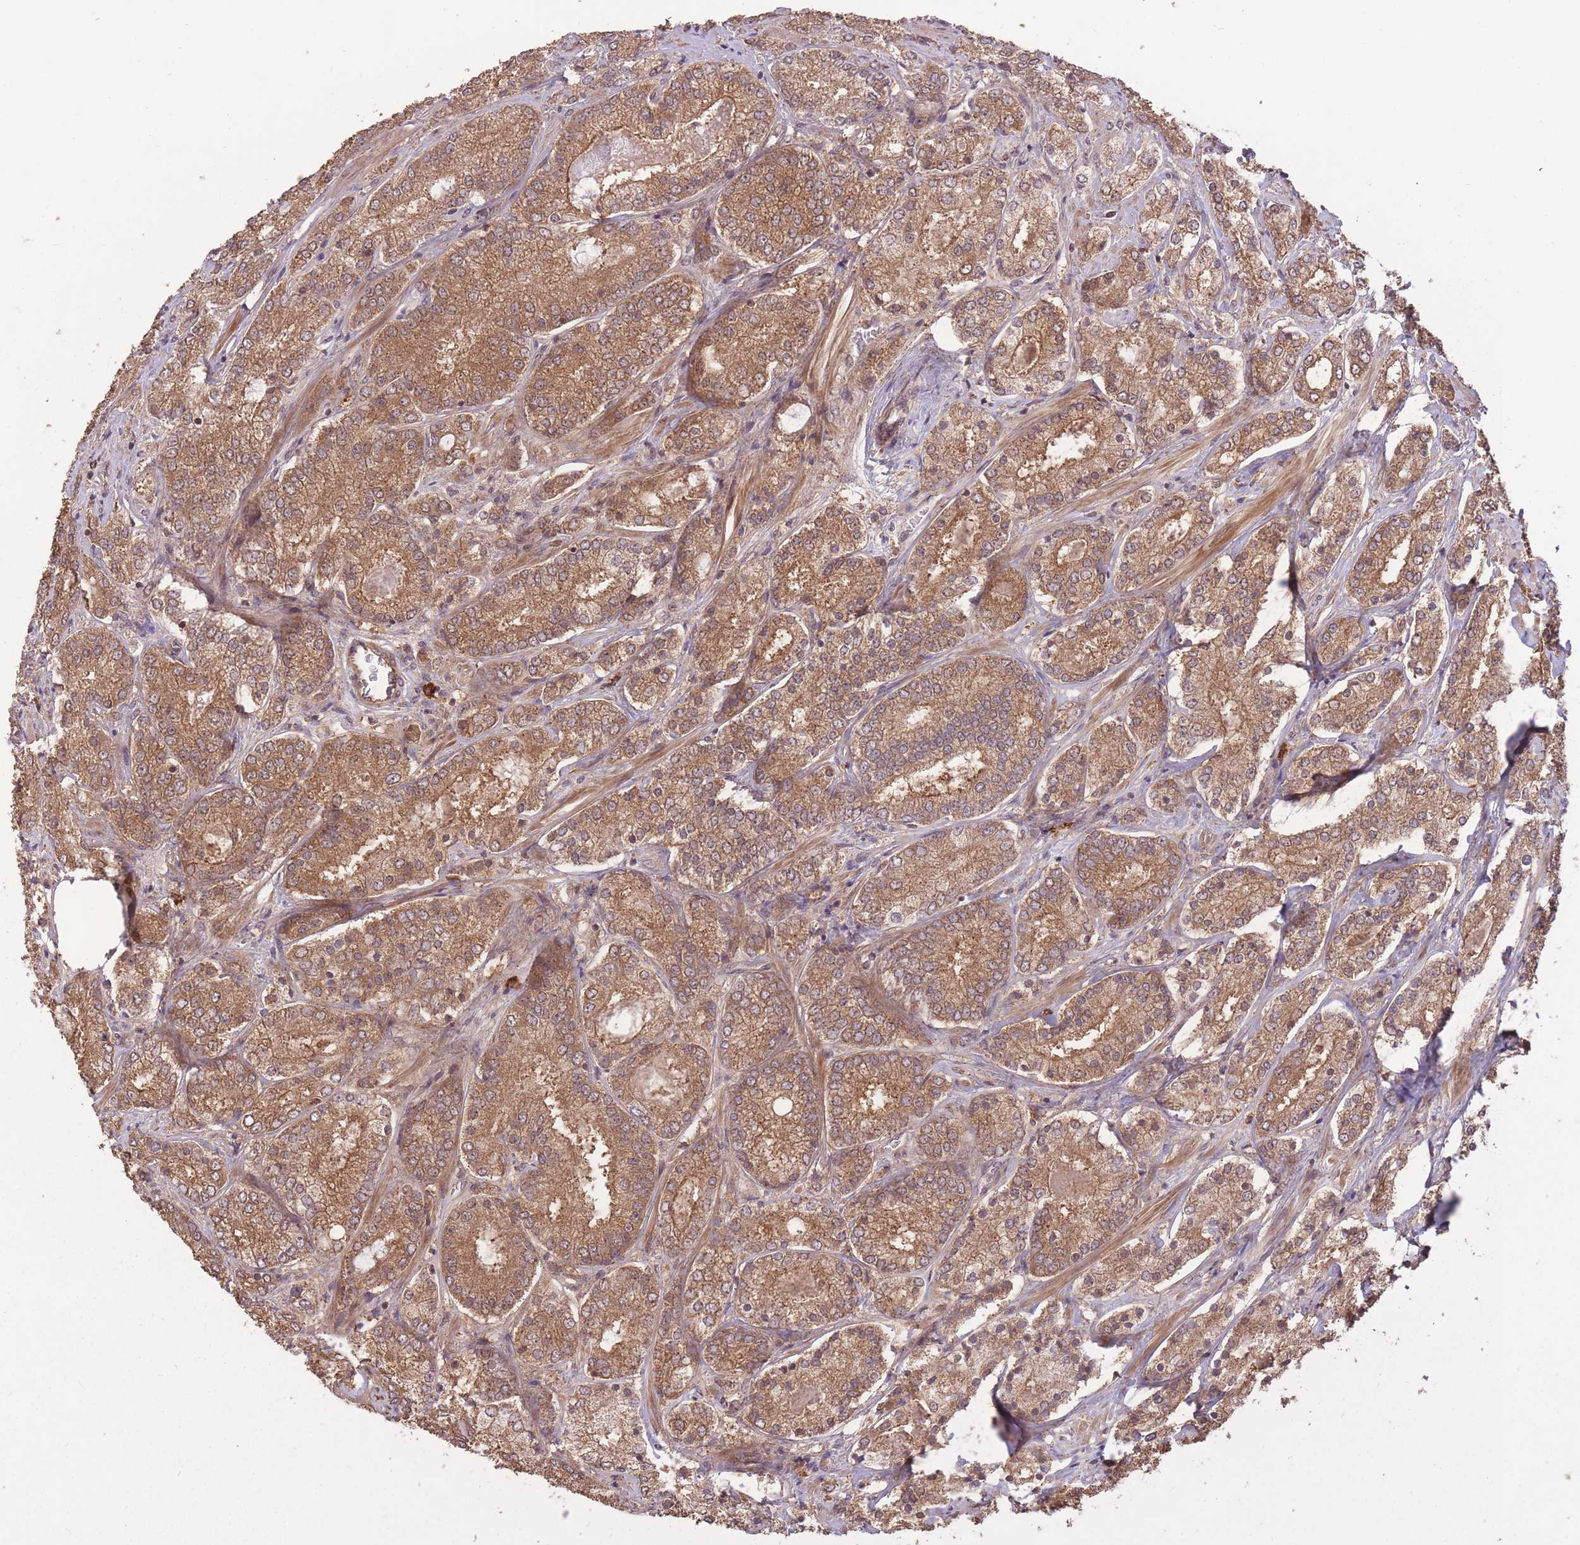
{"staining": {"intensity": "moderate", "quantity": ">75%", "location": "cytoplasmic/membranous"}, "tissue": "prostate cancer", "cell_type": "Tumor cells", "image_type": "cancer", "snomed": [{"axis": "morphology", "description": "Adenocarcinoma, High grade"}, {"axis": "topography", "description": "Prostate"}], "caption": "This micrograph shows prostate cancer (adenocarcinoma (high-grade)) stained with immunohistochemistry to label a protein in brown. The cytoplasmic/membranous of tumor cells show moderate positivity for the protein. Nuclei are counter-stained blue.", "gene": "ERBB3", "patient": {"sex": "male", "age": 63}}